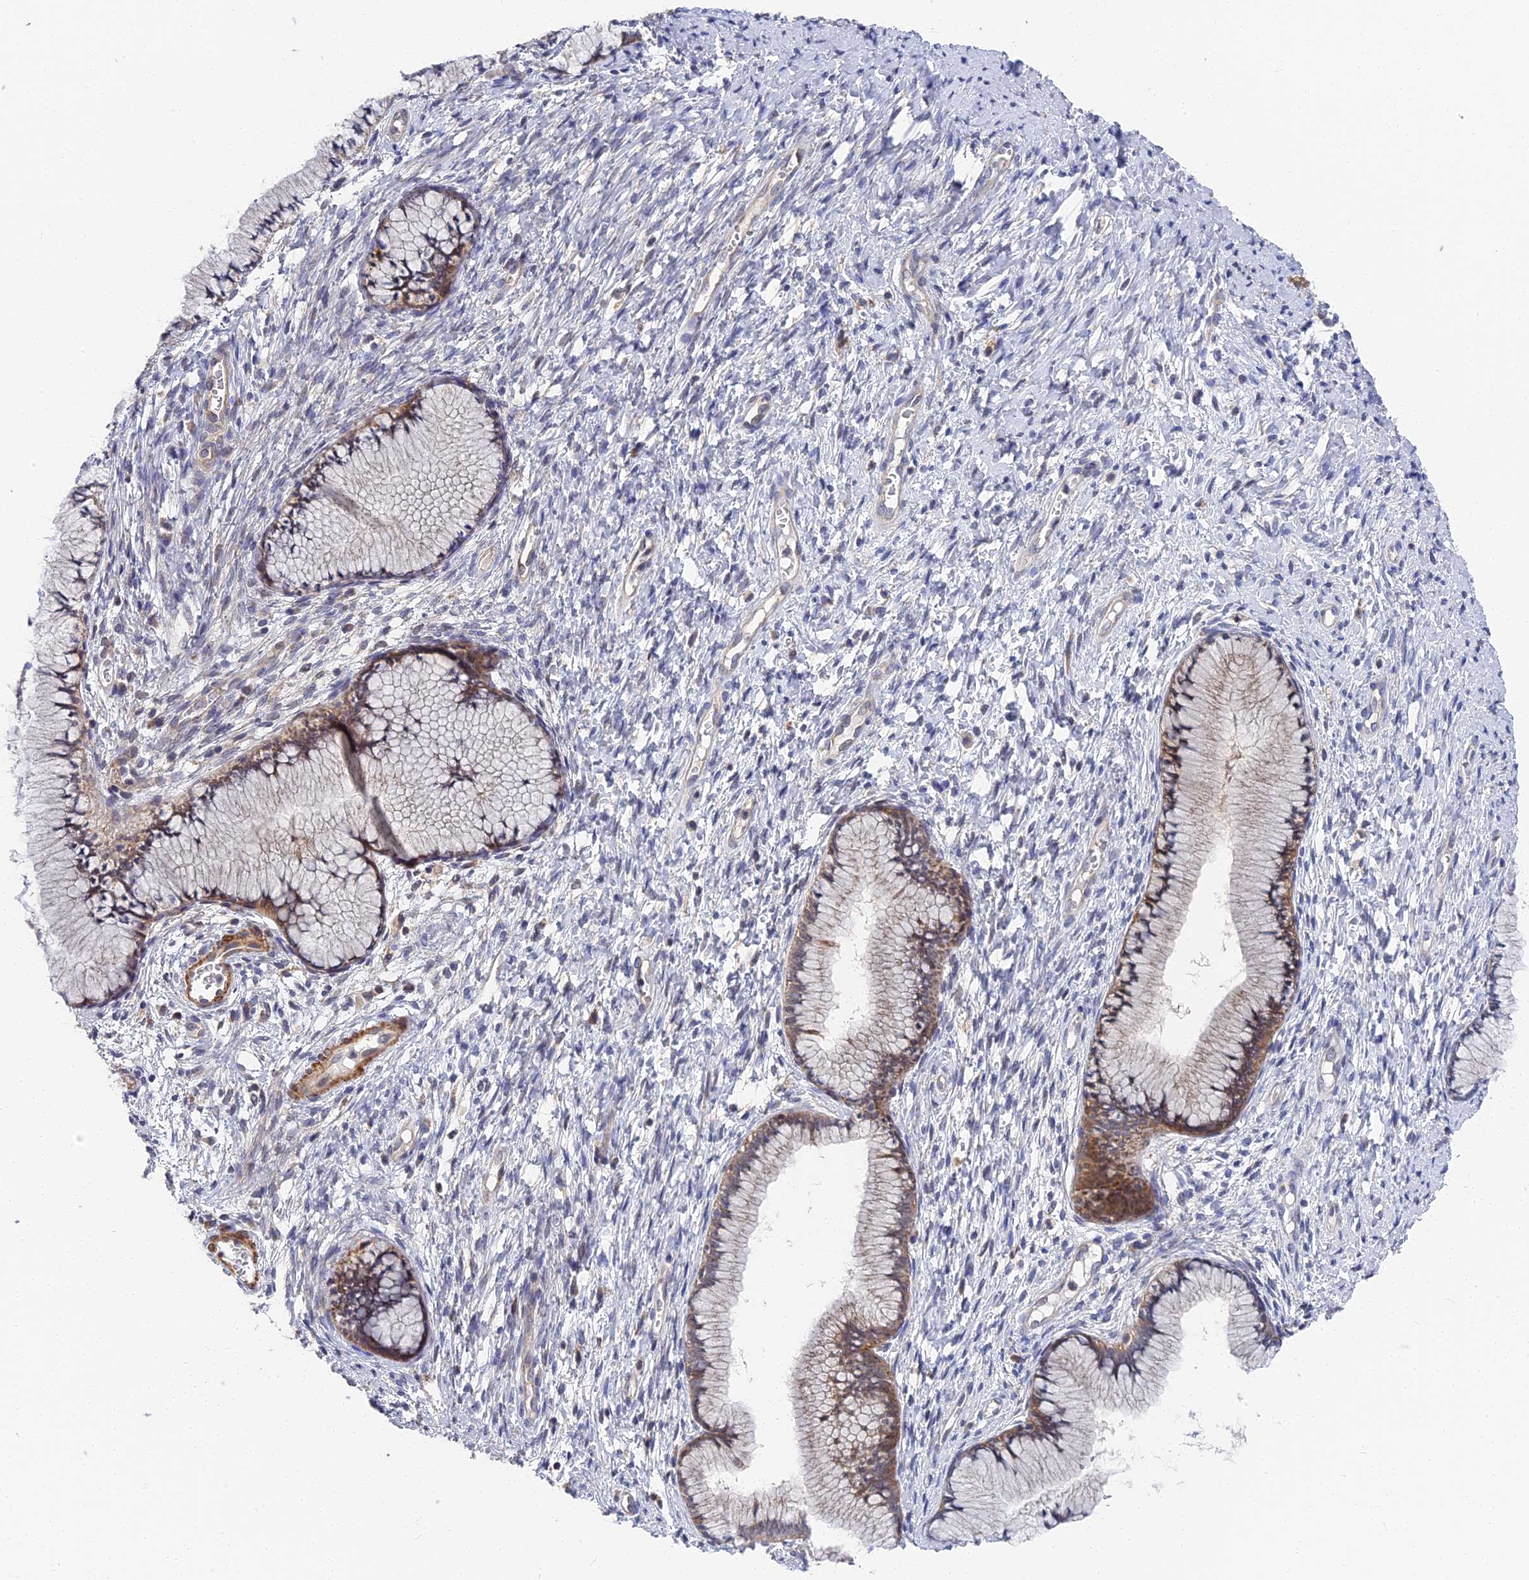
{"staining": {"intensity": "moderate", "quantity": "25%-75%", "location": "cytoplasmic/membranous"}, "tissue": "cervix", "cell_type": "Glandular cells", "image_type": "normal", "snomed": [{"axis": "morphology", "description": "Normal tissue, NOS"}, {"axis": "topography", "description": "Cervix"}], "caption": "Cervix was stained to show a protein in brown. There is medium levels of moderate cytoplasmic/membranous staining in approximately 25%-75% of glandular cells. (DAB (3,3'-diaminobenzidine) IHC with brightfield microscopy, high magnification).", "gene": "CCDC113", "patient": {"sex": "female", "age": 42}}